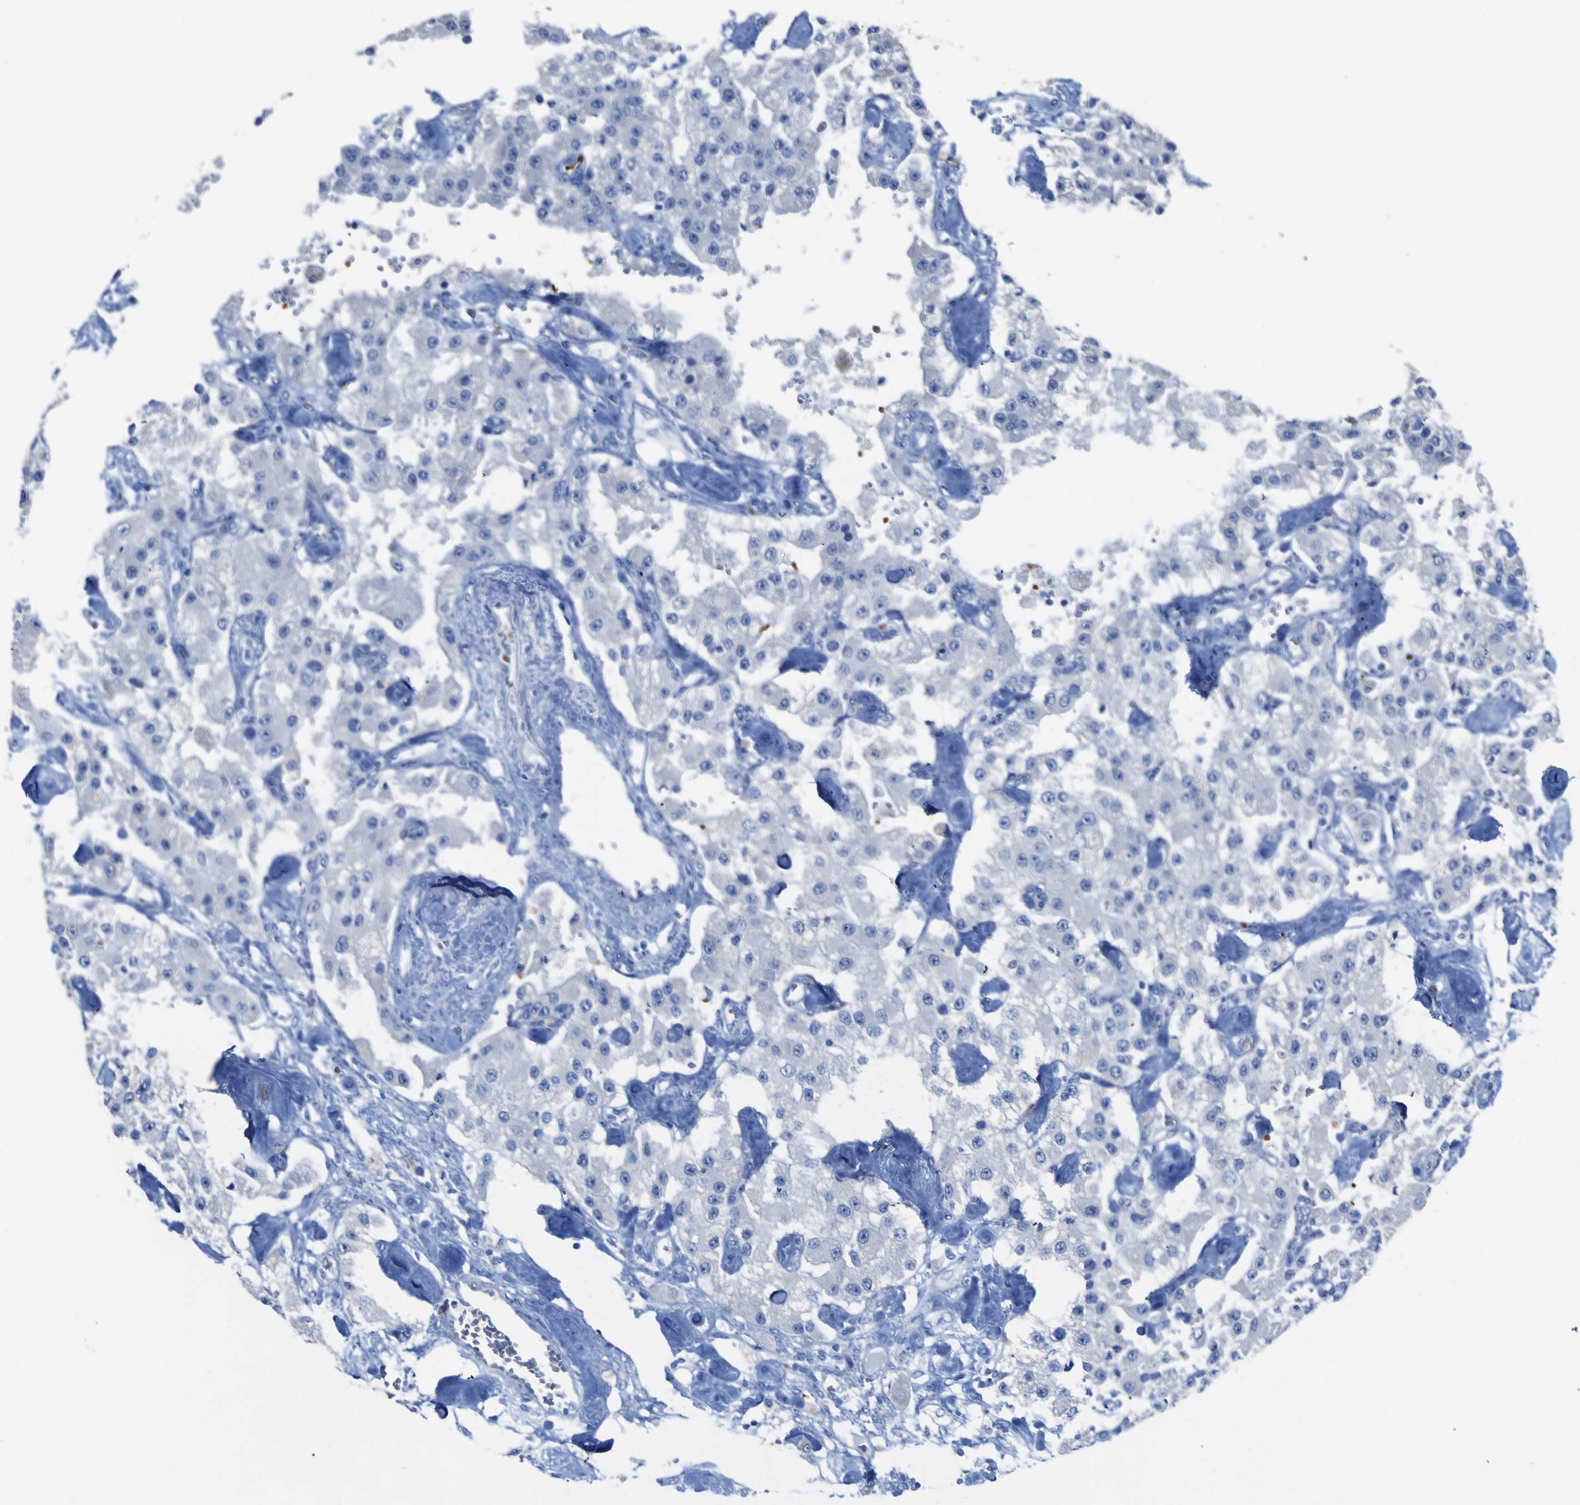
{"staining": {"intensity": "negative", "quantity": "none", "location": "none"}, "tissue": "carcinoid", "cell_type": "Tumor cells", "image_type": "cancer", "snomed": [{"axis": "morphology", "description": "Carcinoid, malignant, NOS"}, {"axis": "topography", "description": "Pancreas"}], "caption": "Immunohistochemistry of malignant carcinoid displays no positivity in tumor cells. (Brightfield microscopy of DAB immunohistochemistry at high magnification).", "gene": "GCM1", "patient": {"sex": "male", "age": 41}}